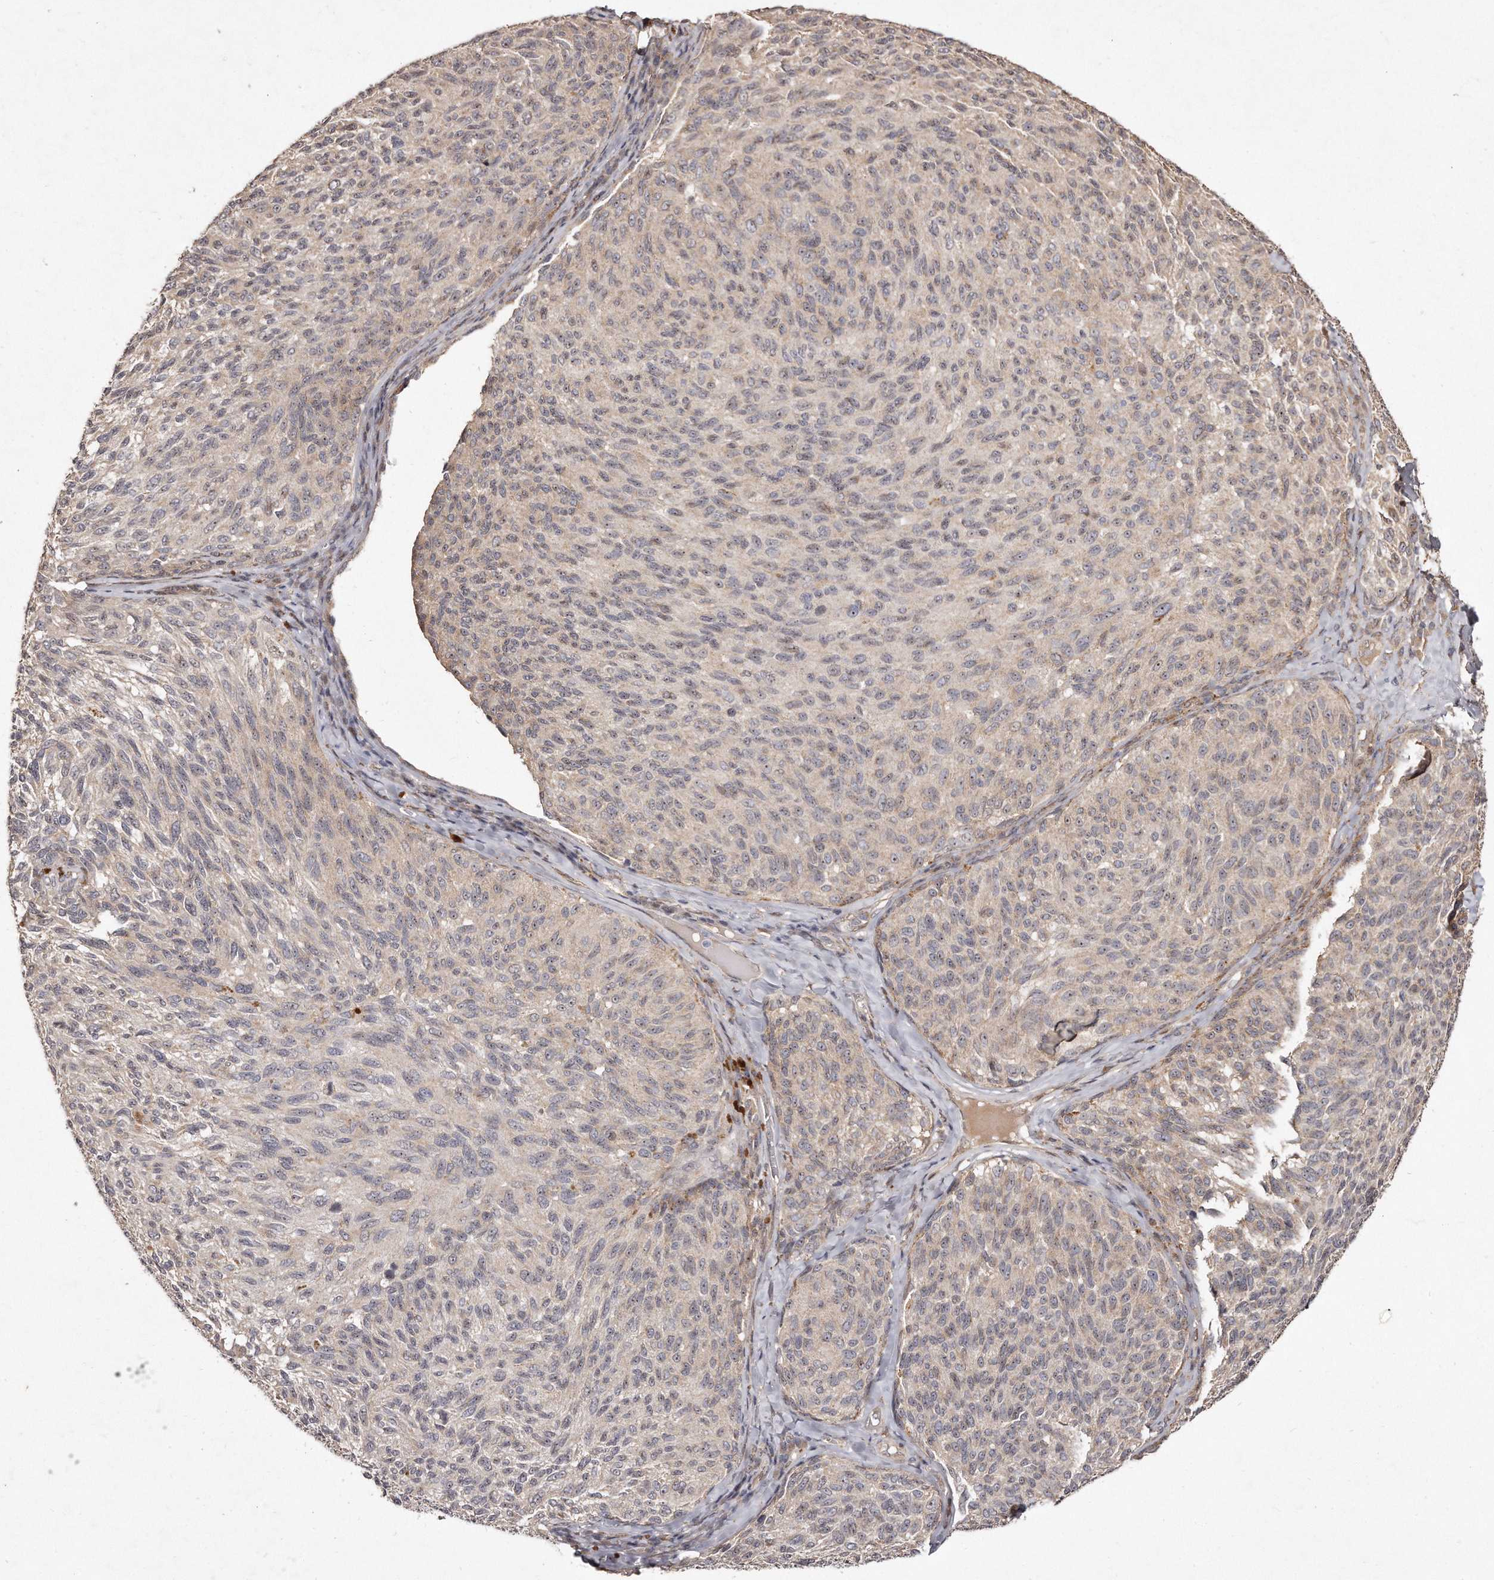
{"staining": {"intensity": "negative", "quantity": "none", "location": "none"}, "tissue": "melanoma", "cell_type": "Tumor cells", "image_type": "cancer", "snomed": [{"axis": "morphology", "description": "Malignant melanoma, NOS"}, {"axis": "topography", "description": "Skin"}], "caption": "Tumor cells are negative for protein expression in human melanoma. (DAB (3,3'-diaminobenzidine) IHC with hematoxylin counter stain).", "gene": "HASPIN", "patient": {"sex": "female", "age": 73}}